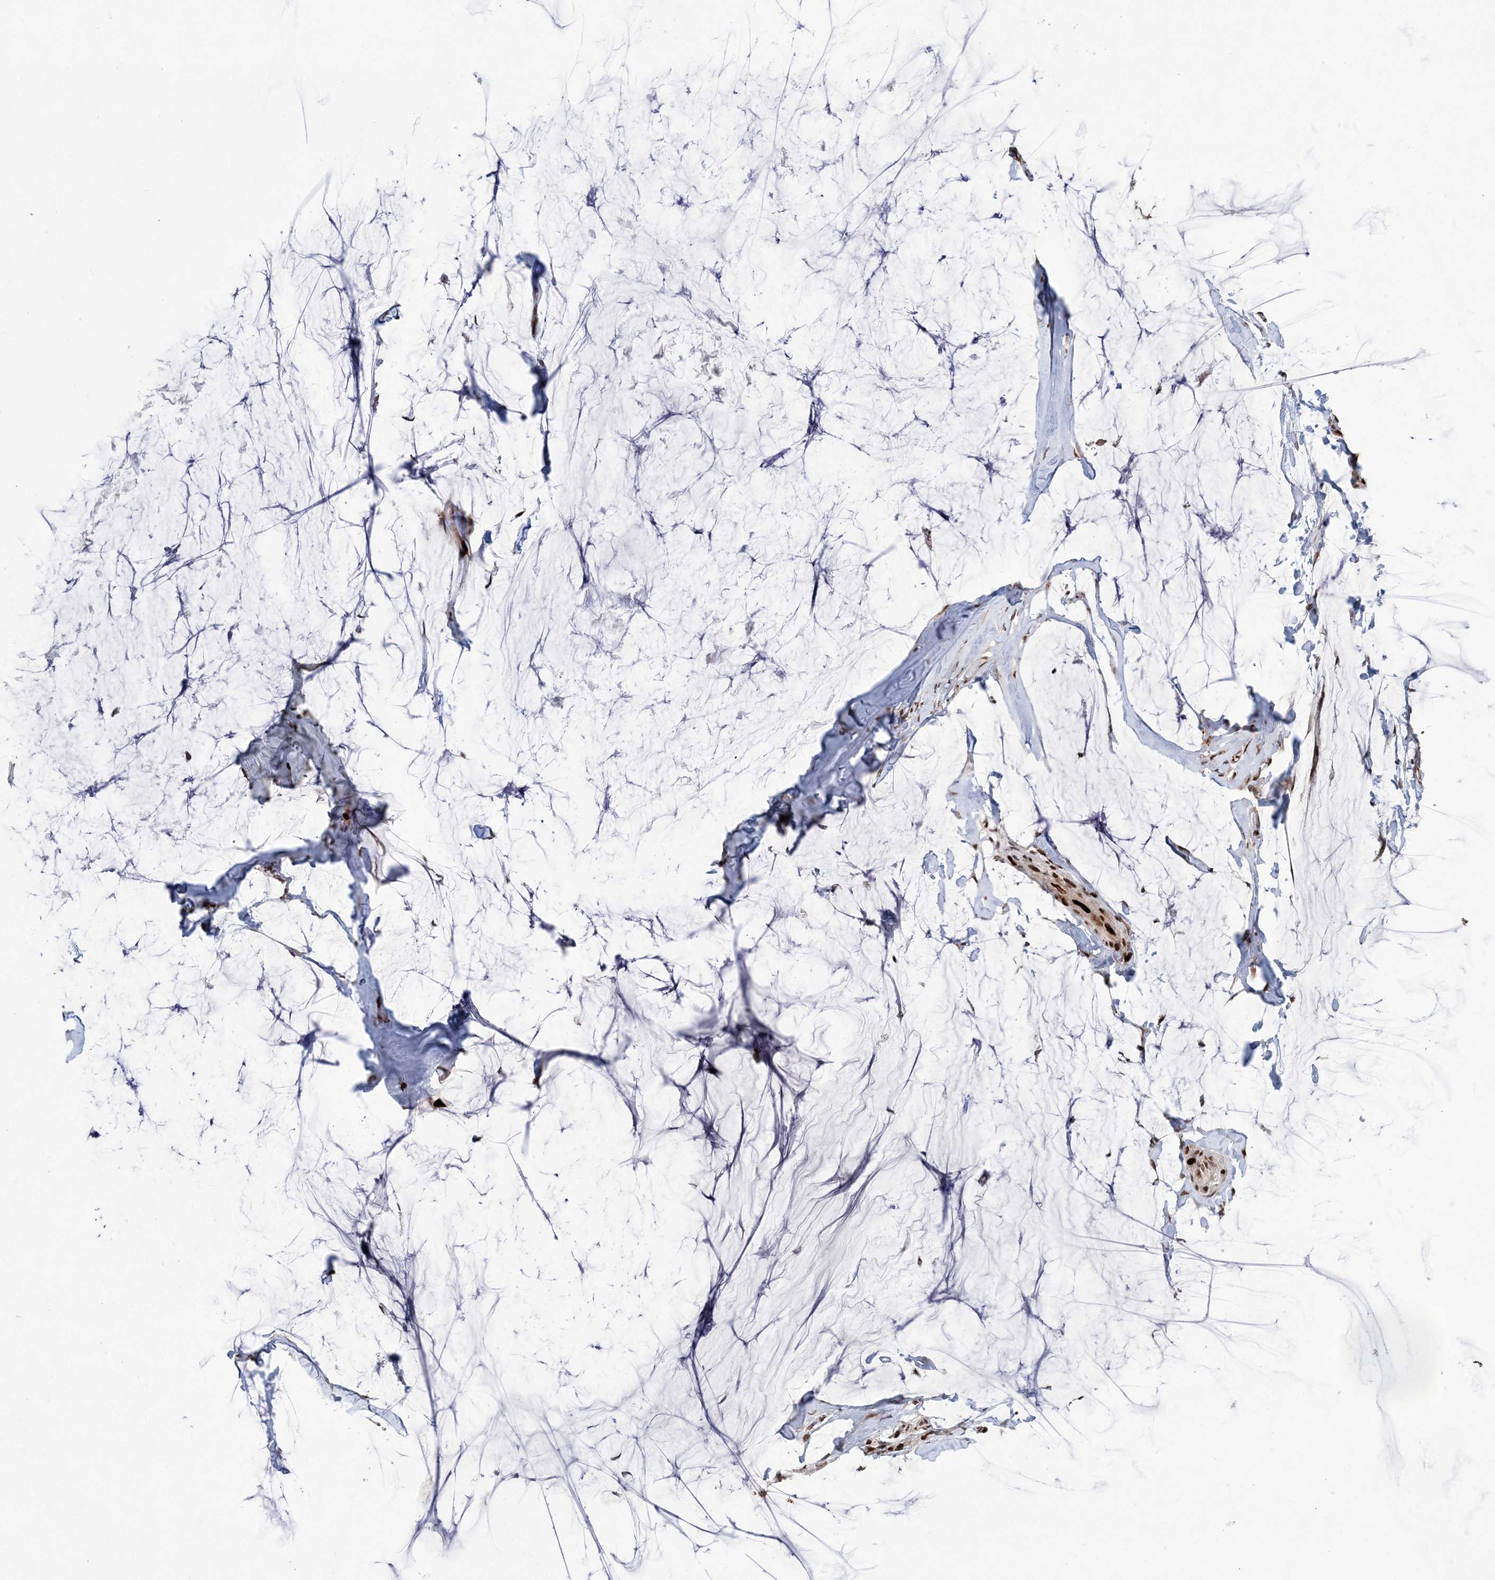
{"staining": {"intensity": "strong", "quantity": ">75%", "location": "nuclear"}, "tissue": "ovarian cancer", "cell_type": "Tumor cells", "image_type": "cancer", "snomed": [{"axis": "morphology", "description": "Cystadenocarcinoma, mucinous, NOS"}, {"axis": "topography", "description": "Ovary"}], "caption": "Ovarian cancer (mucinous cystadenocarcinoma) stained with immunohistochemistry (IHC) exhibits strong nuclear expression in about >75% of tumor cells. The staining is performed using DAB brown chromogen to label protein expression. The nuclei are counter-stained blue using hematoxylin.", "gene": "LIG1", "patient": {"sex": "female", "age": 39}}